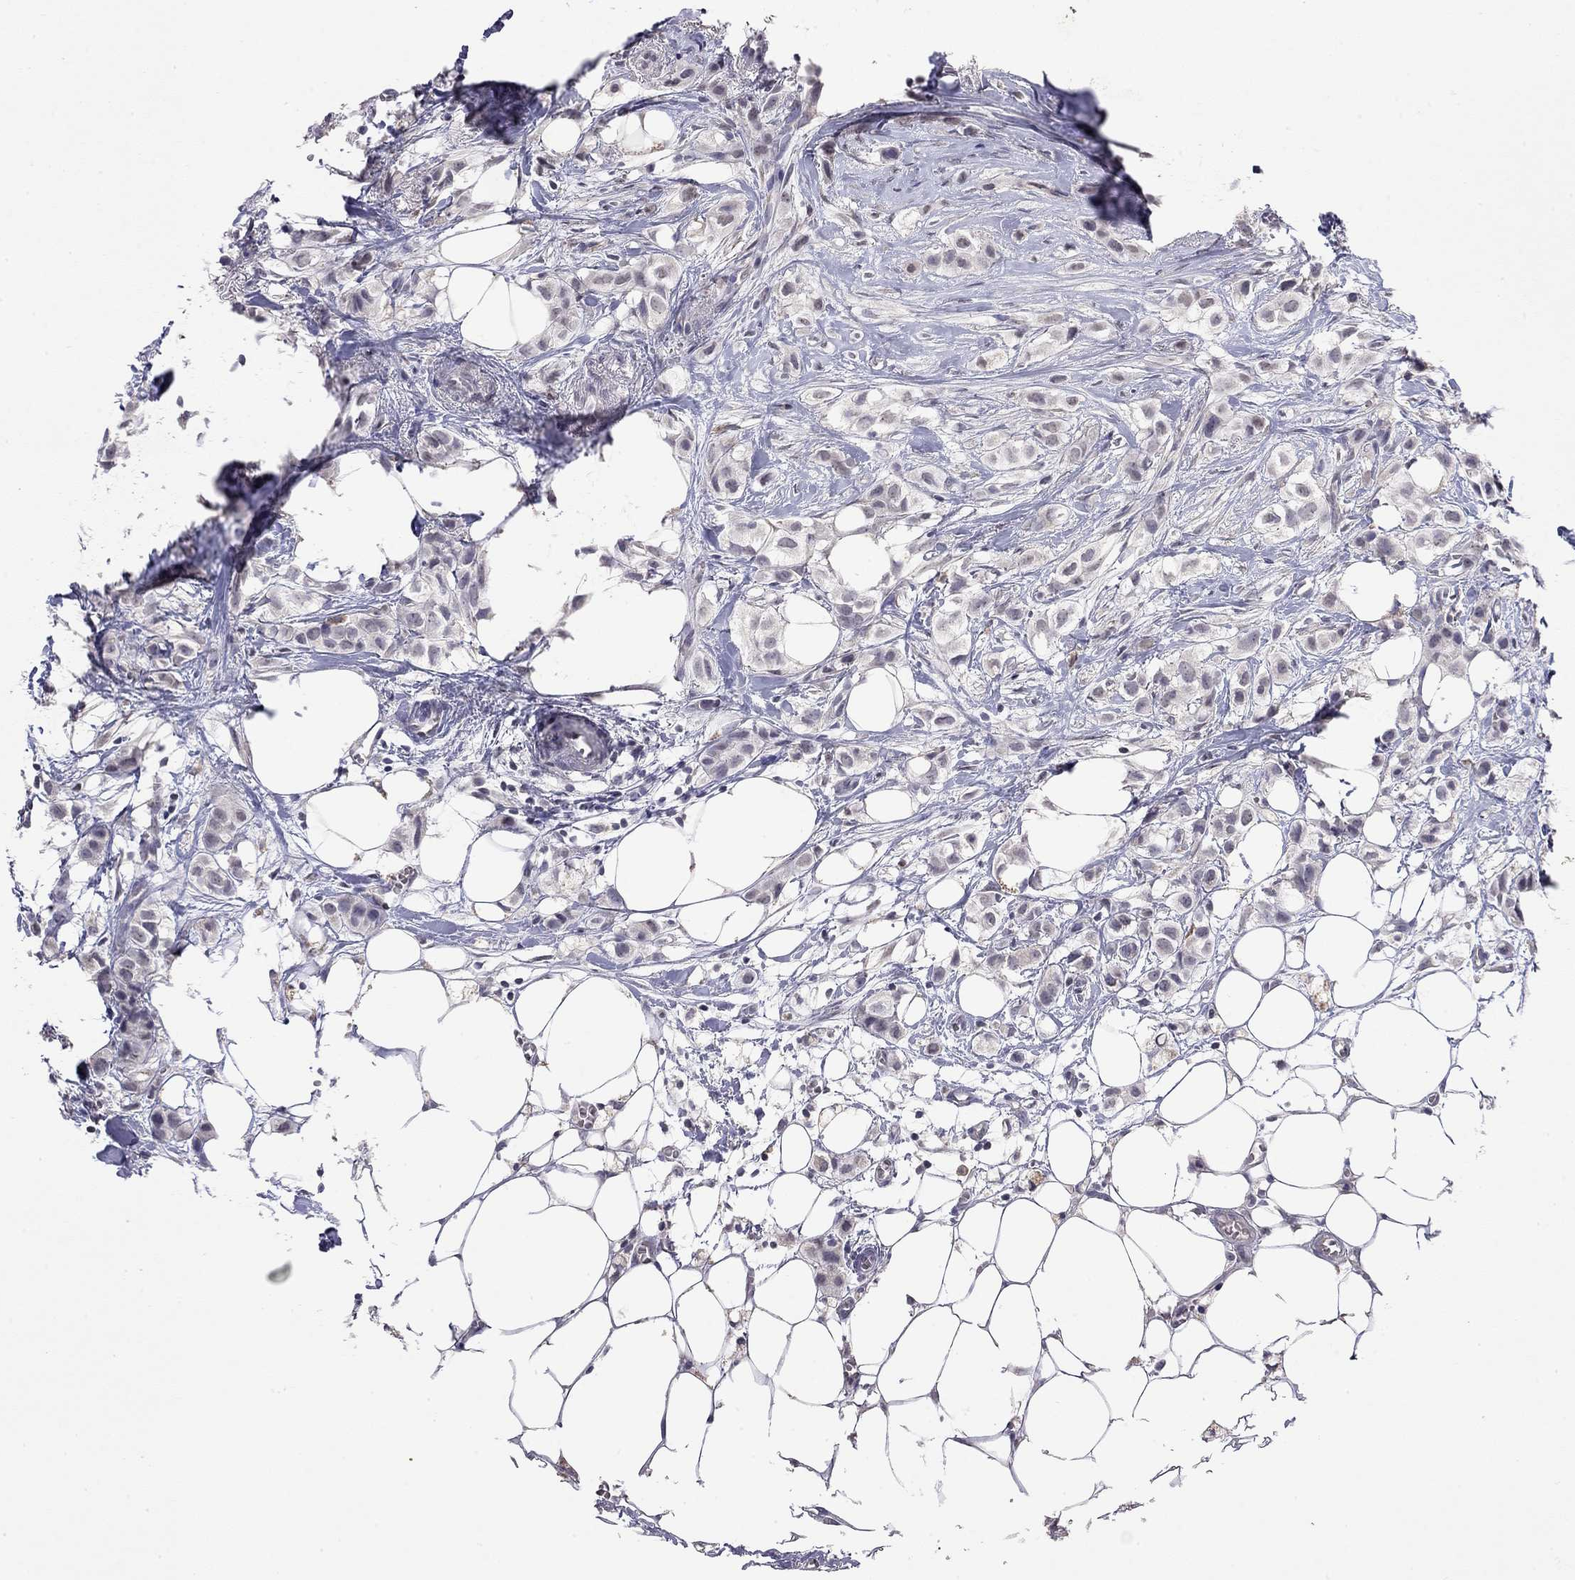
{"staining": {"intensity": "negative", "quantity": "none", "location": "none"}, "tissue": "breast cancer", "cell_type": "Tumor cells", "image_type": "cancer", "snomed": [{"axis": "morphology", "description": "Duct carcinoma"}, {"axis": "topography", "description": "Breast"}], "caption": "Tumor cells are negative for protein expression in human invasive ductal carcinoma (breast).", "gene": "WNK3", "patient": {"sex": "female", "age": 85}}